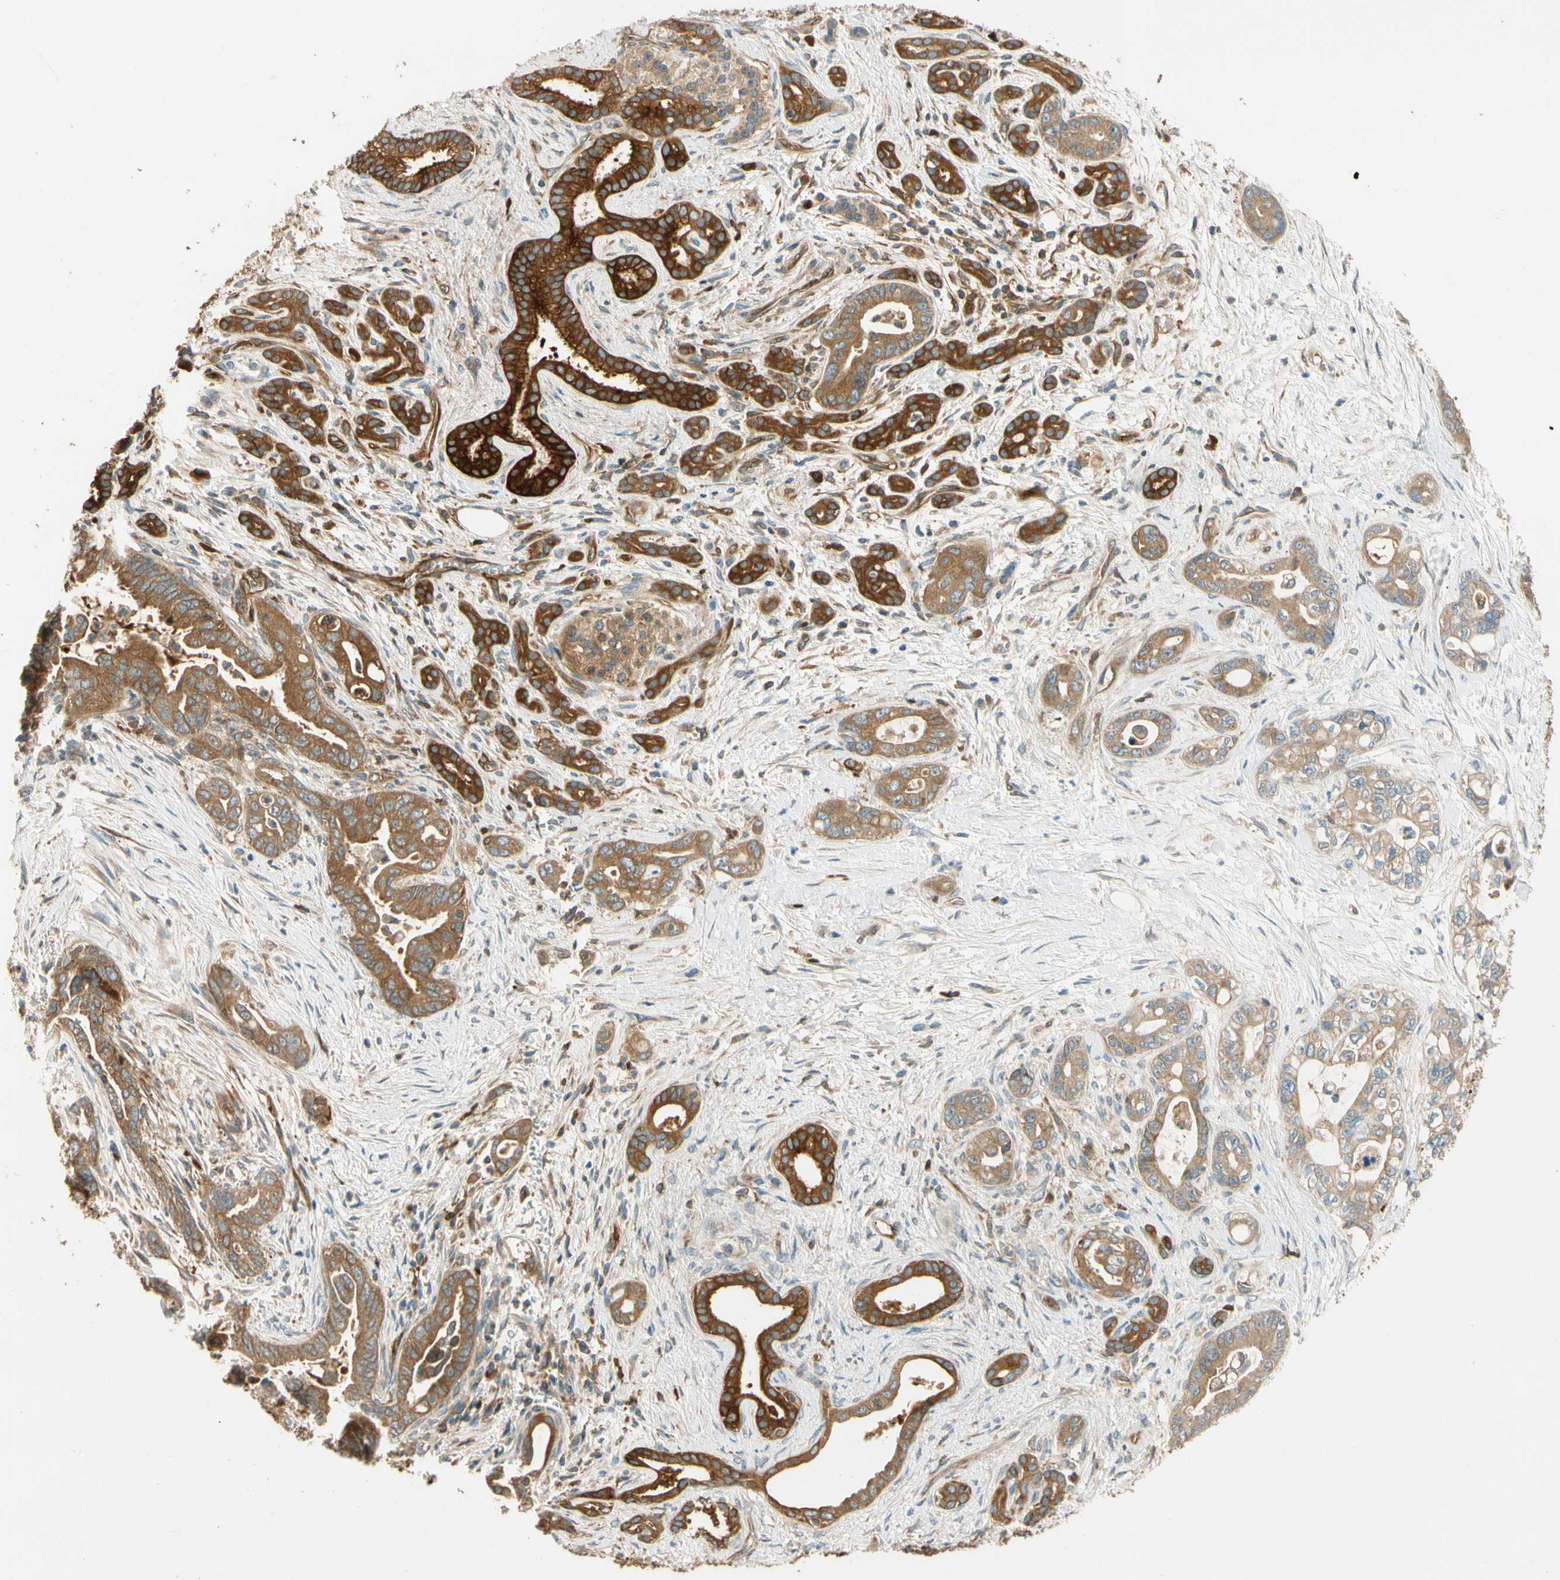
{"staining": {"intensity": "moderate", "quantity": ">75%", "location": "cytoplasmic/membranous"}, "tissue": "pancreatic cancer", "cell_type": "Tumor cells", "image_type": "cancer", "snomed": [{"axis": "morphology", "description": "Adenocarcinoma, NOS"}, {"axis": "topography", "description": "Pancreas"}], "caption": "Pancreatic adenocarcinoma stained for a protein shows moderate cytoplasmic/membranous positivity in tumor cells.", "gene": "PARP14", "patient": {"sex": "male", "age": 70}}